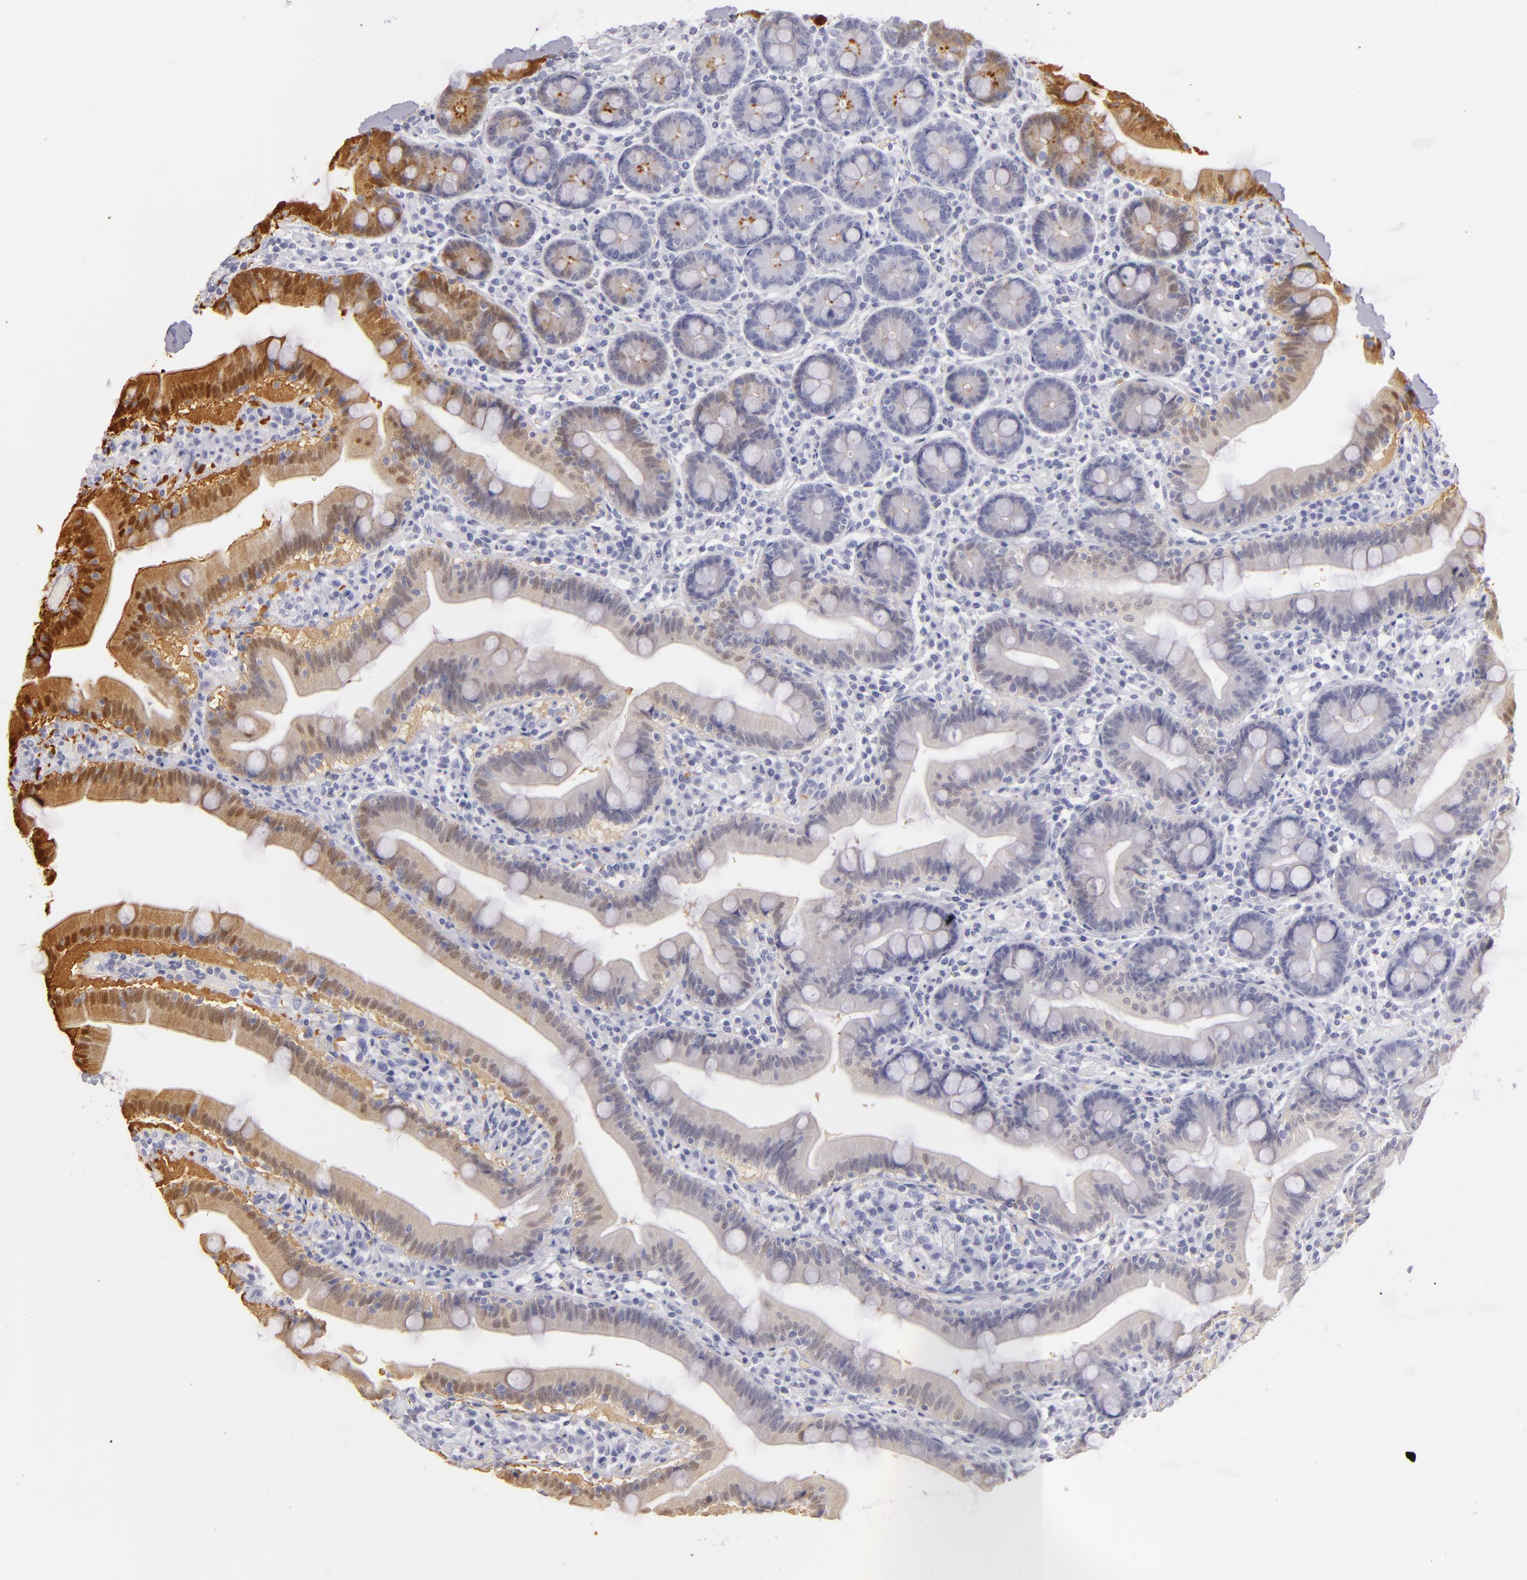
{"staining": {"intensity": "moderate", "quantity": "<25%", "location": "cytoplasmic/membranous"}, "tissue": "duodenum", "cell_type": "Glandular cells", "image_type": "normal", "snomed": [{"axis": "morphology", "description": "Normal tissue, NOS"}, {"axis": "topography", "description": "Duodenum"}], "caption": "A brown stain highlights moderate cytoplasmic/membranous staining of a protein in glandular cells of normal human duodenum.", "gene": "FABP1", "patient": {"sex": "male", "age": 66}}